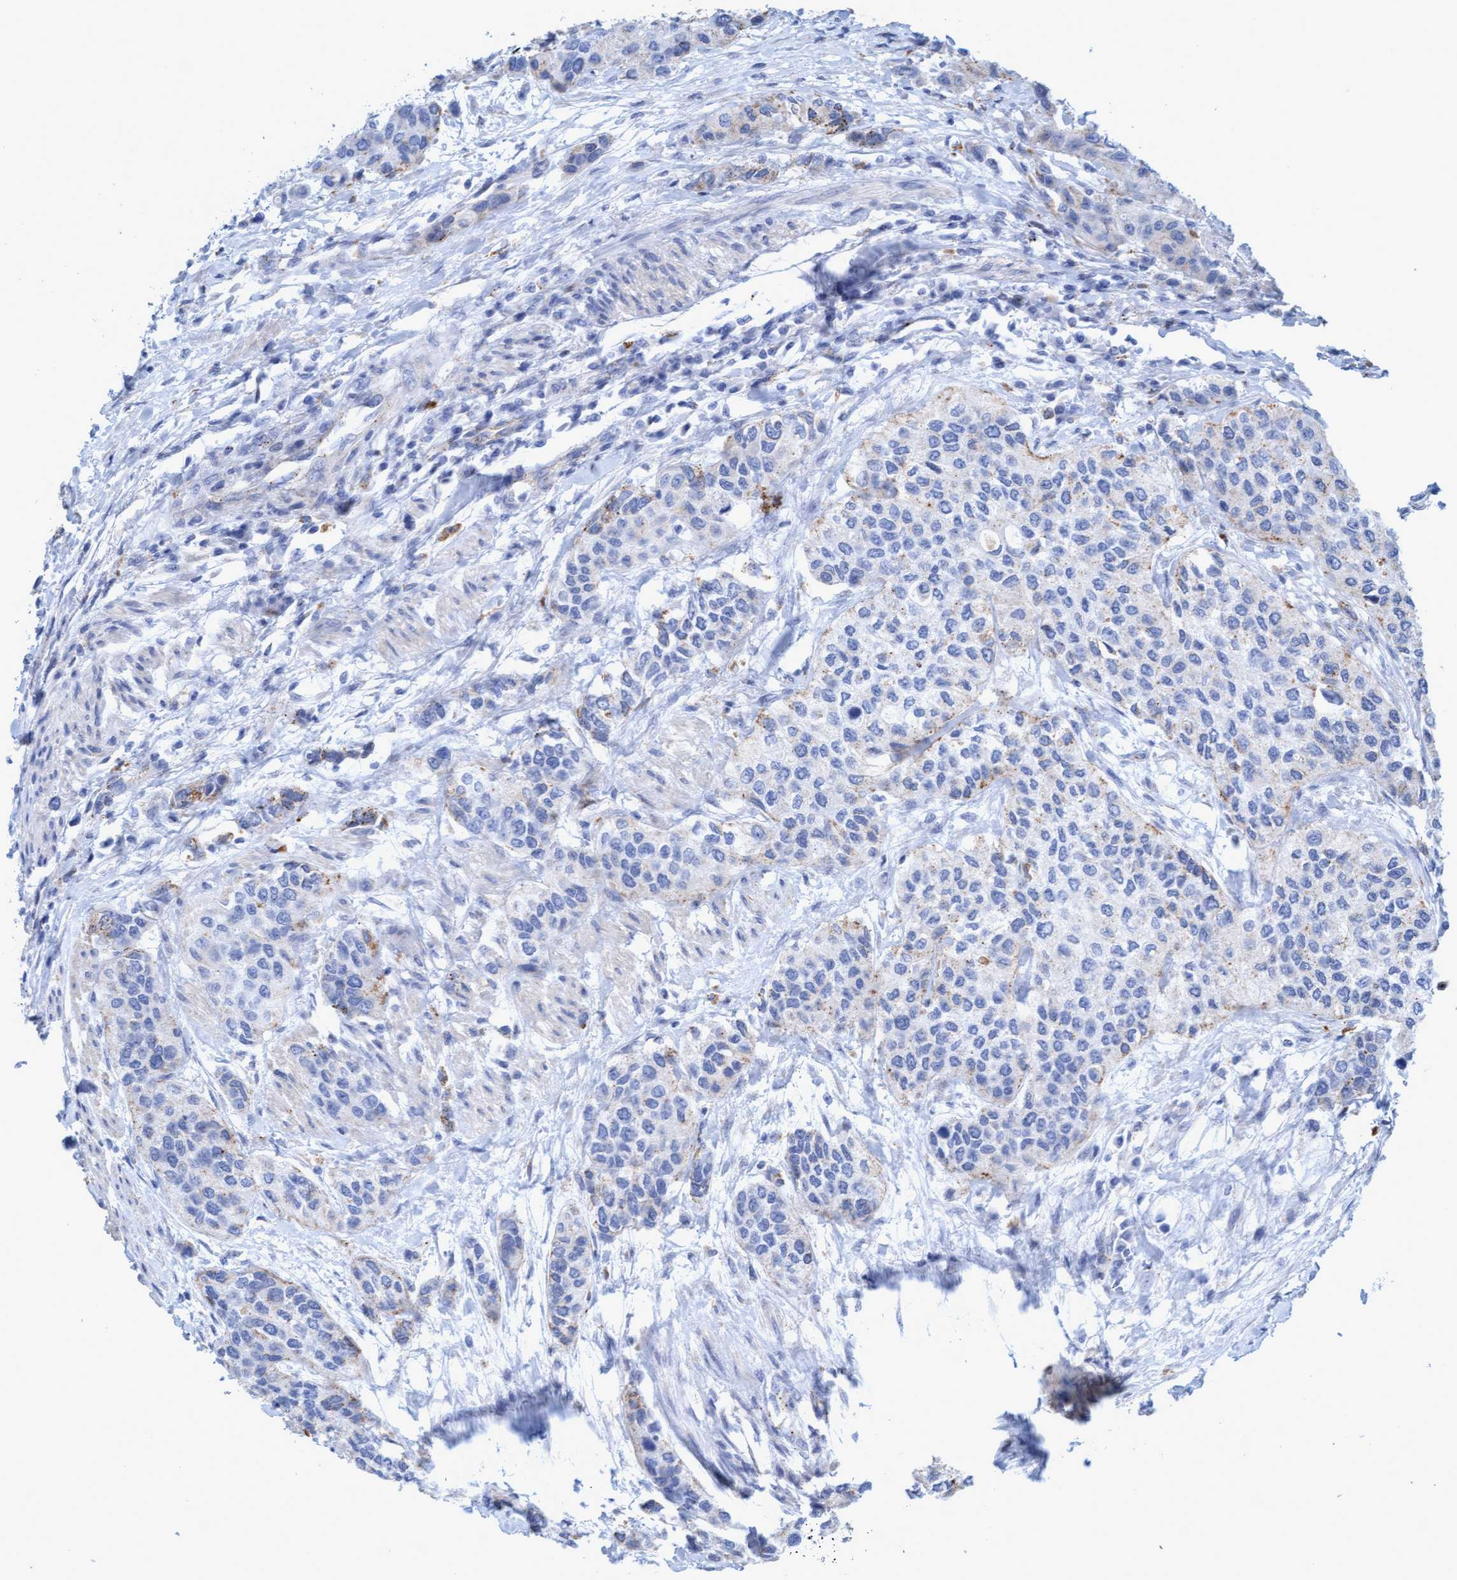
{"staining": {"intensity": "weak", "quantity": "<25%", "location": "cytoplasmic/membranous"}, "tissue": "urothelial cancer", "cell_type": "Tumor cells", "image_type": "cancer", "snomed": [{"axis": "morphology", "description": "Urothelial carcinoma, High grade"}, {"axis": "topography", "description": "Urinary bladder"}], "caption": "The image shows no significant staining in tumor cells of urothelial cancer. (DAB (3,3'-diaminobenzidine) IHC, high magnification).", "gene": "SGSH", "patient": {"sex": "female", "age": 56}}